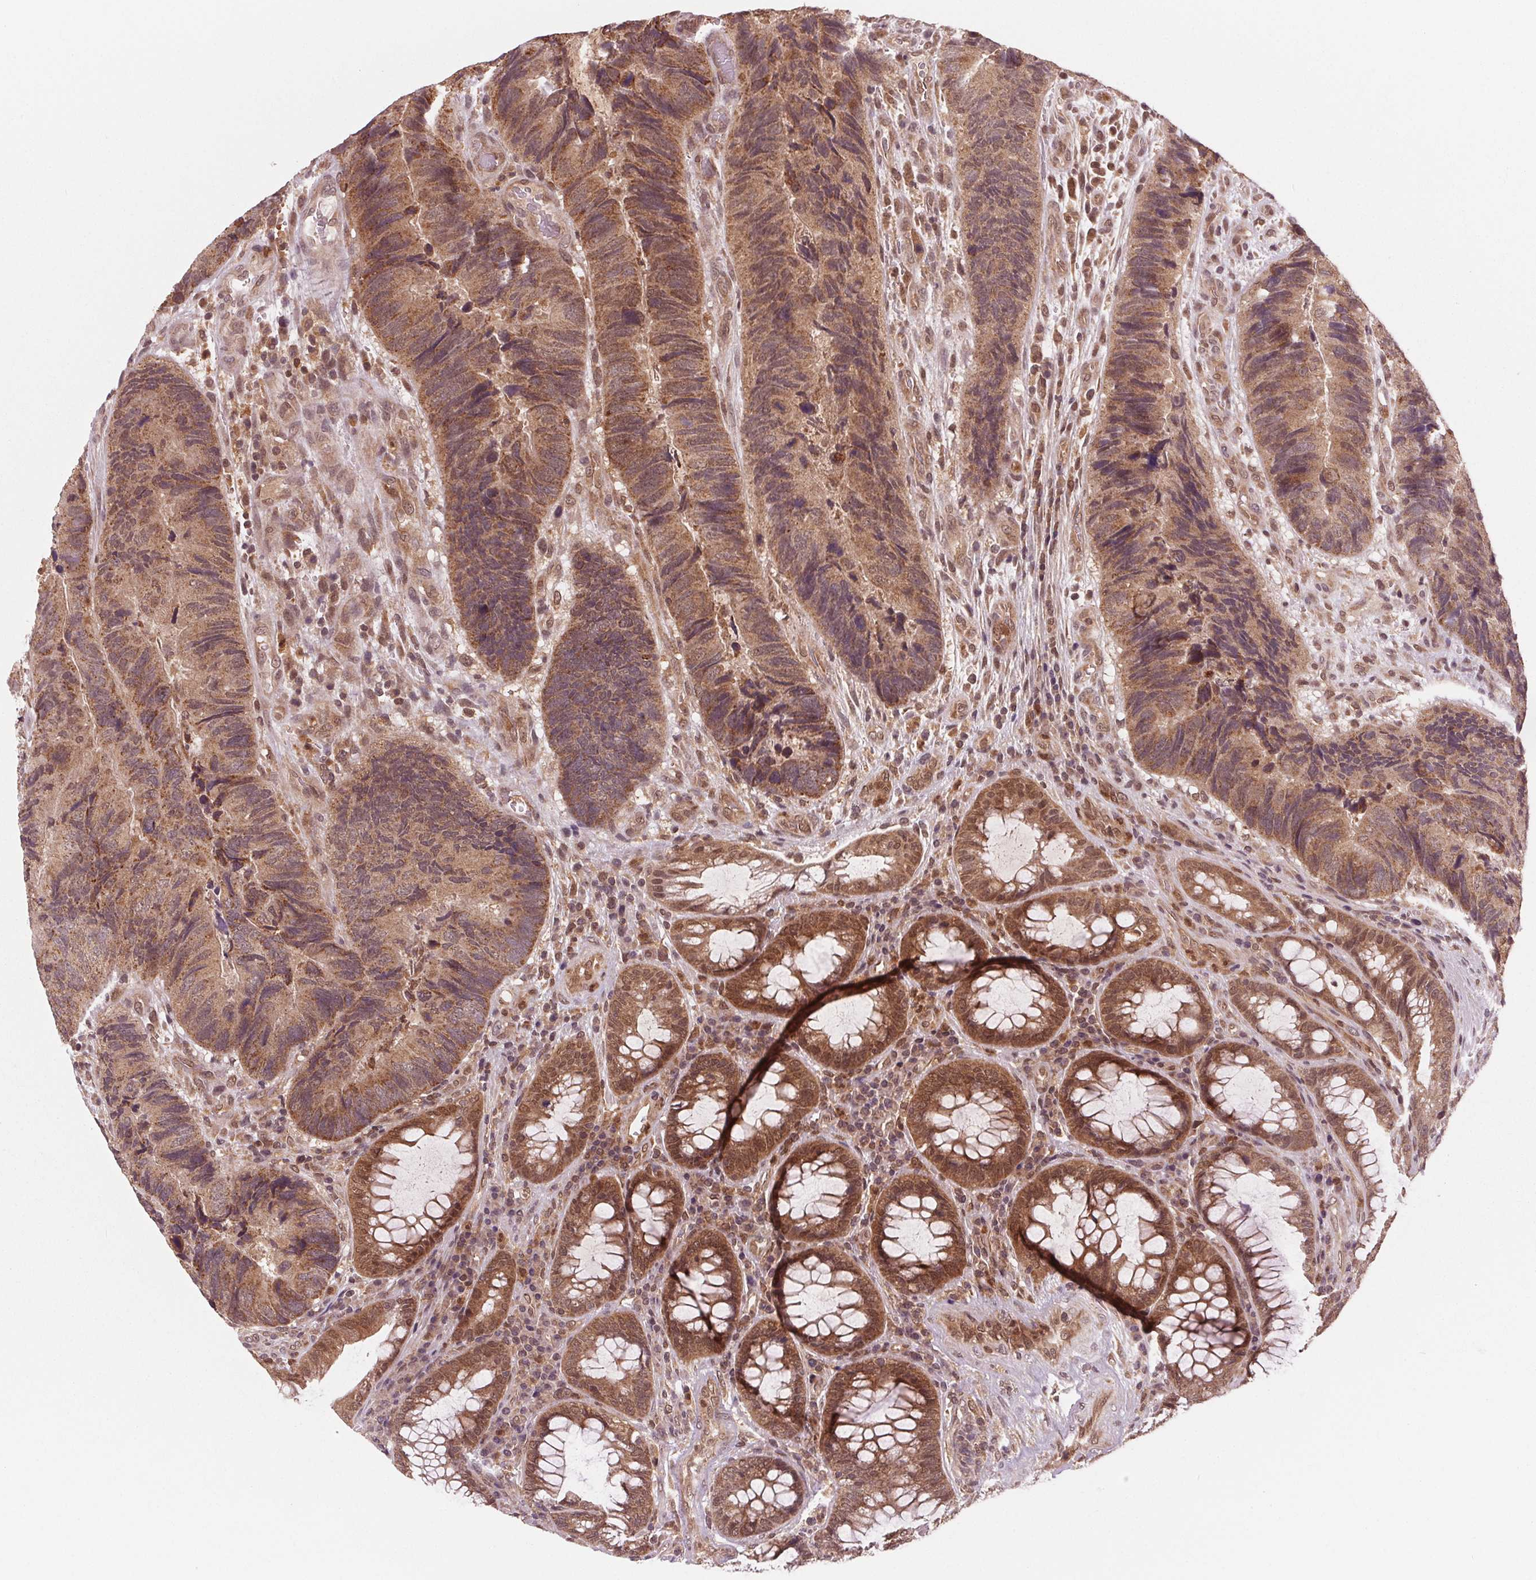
{"staining": {"intensity": "moderate", "quantity": ">75%", "location": "cytoplasmic/membranous"}, "tissue": "colorectal cancer", "cell_type": "Tumor cells", "image_type": "cancer", "snomed": [{"axis": "morphology", "description": "Adenocarcinoma, NOS"}, {"axis": "topography", "description": "Colon"}], "caption": "Adenocarcinoma (colorectal) tissue shows moderate cytoplasmic/membranous staining in approximately >75% of tumor cells", "gene": "STAT3", "patient": {"sex": "female", "age": 67}}